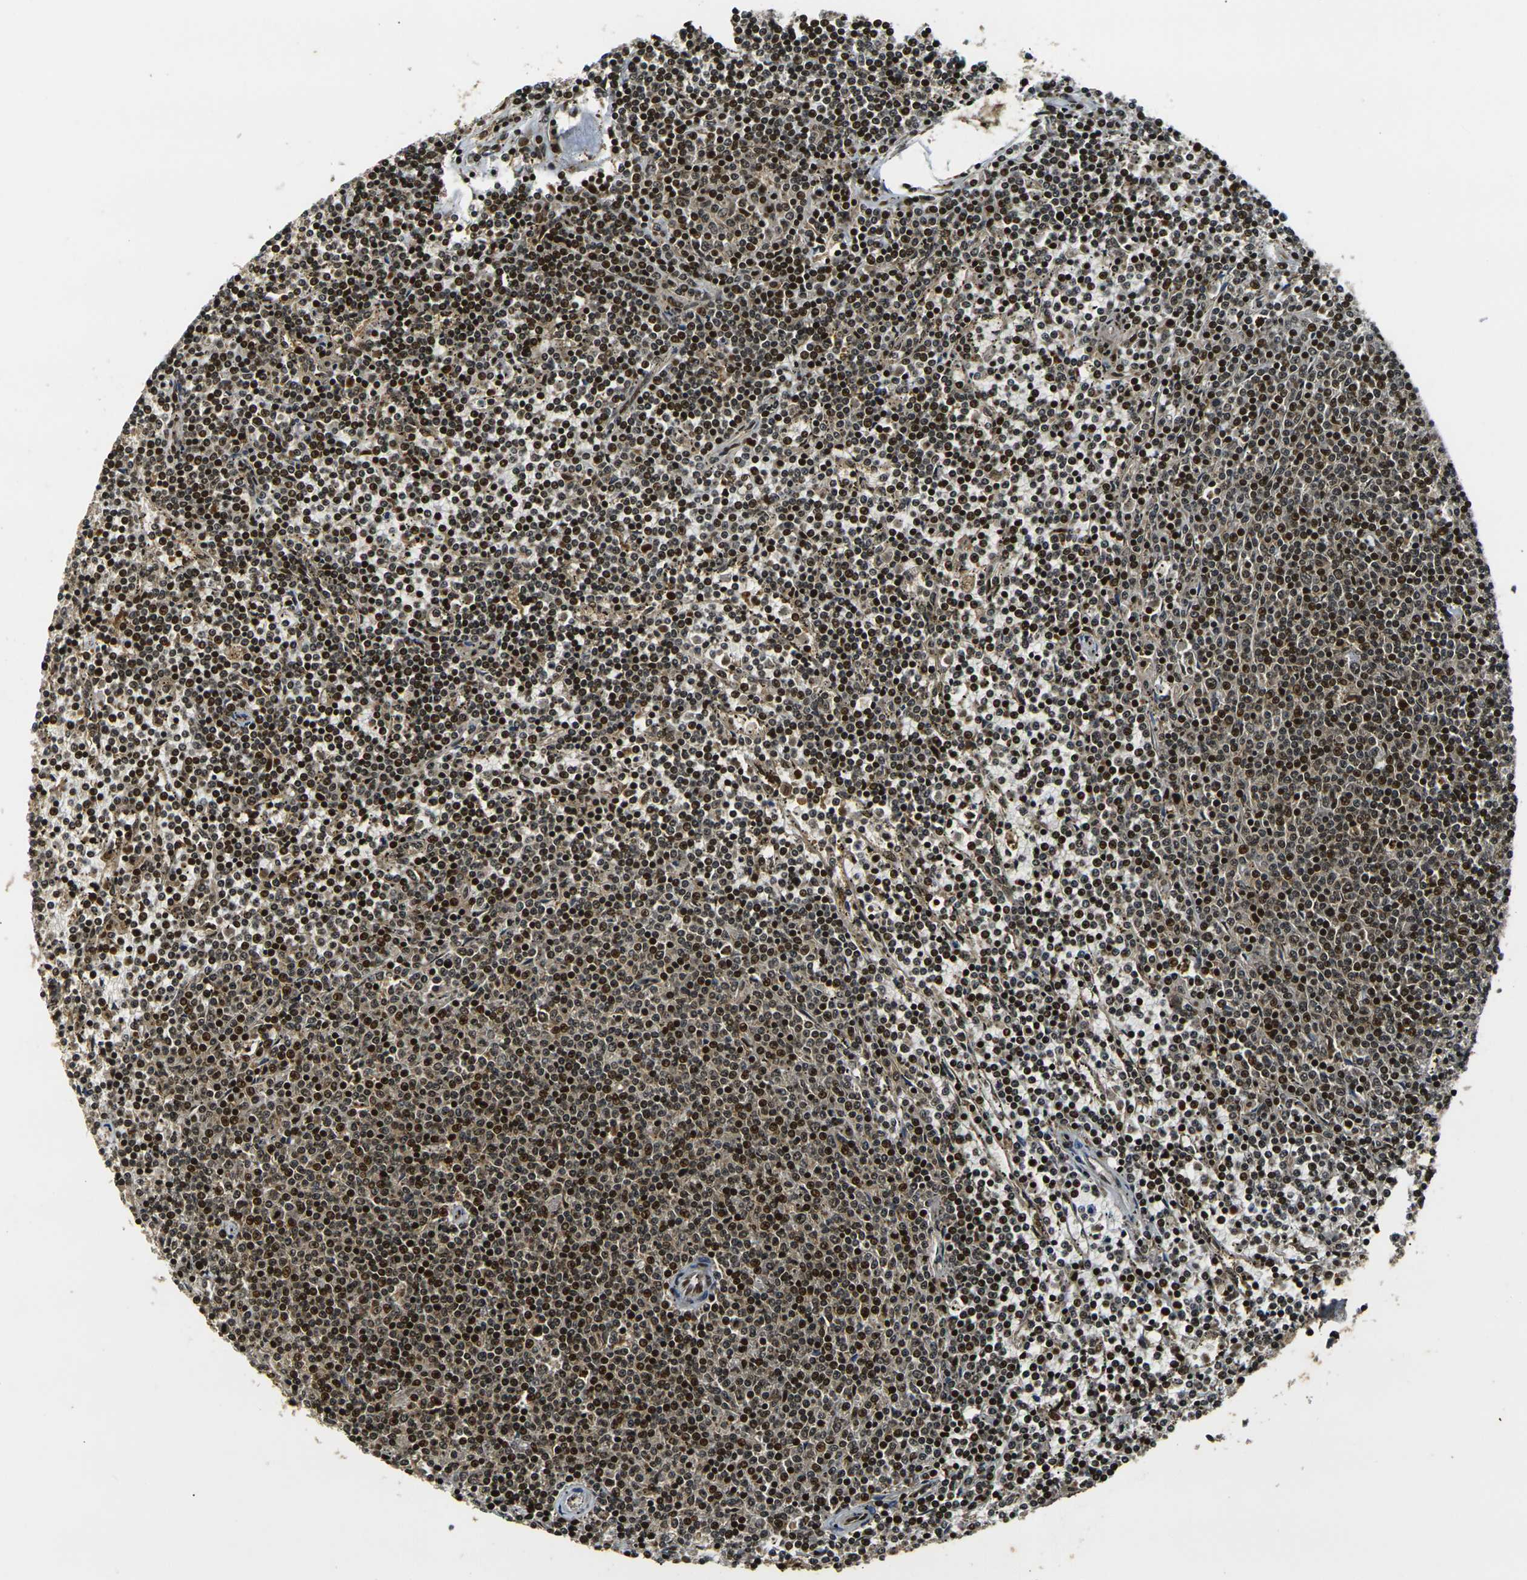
{"staining": {"intensity": "strong", "quantity": ">75%", "location": "nuclear"}, "tissue": "lymphoma", "cell_type": "Tumor cells", "image_type": "cancer", "snomed": [{"axis": "morphology", "description": "Malignant lymphoma, non-Hodgkin's type, Low grade"}, {"axis": "topography", "description": "Spleen"}], "caption": "This histopathology image exhibits lymphoma stained with immunohistochemistry to label a protein in brown. The nuclear of tumor cells show strong positivity for the protein. Nuclei are counter-stained blue.", "gene": "ACTL6A", "patient": {"sex": "female", "age": 50}}